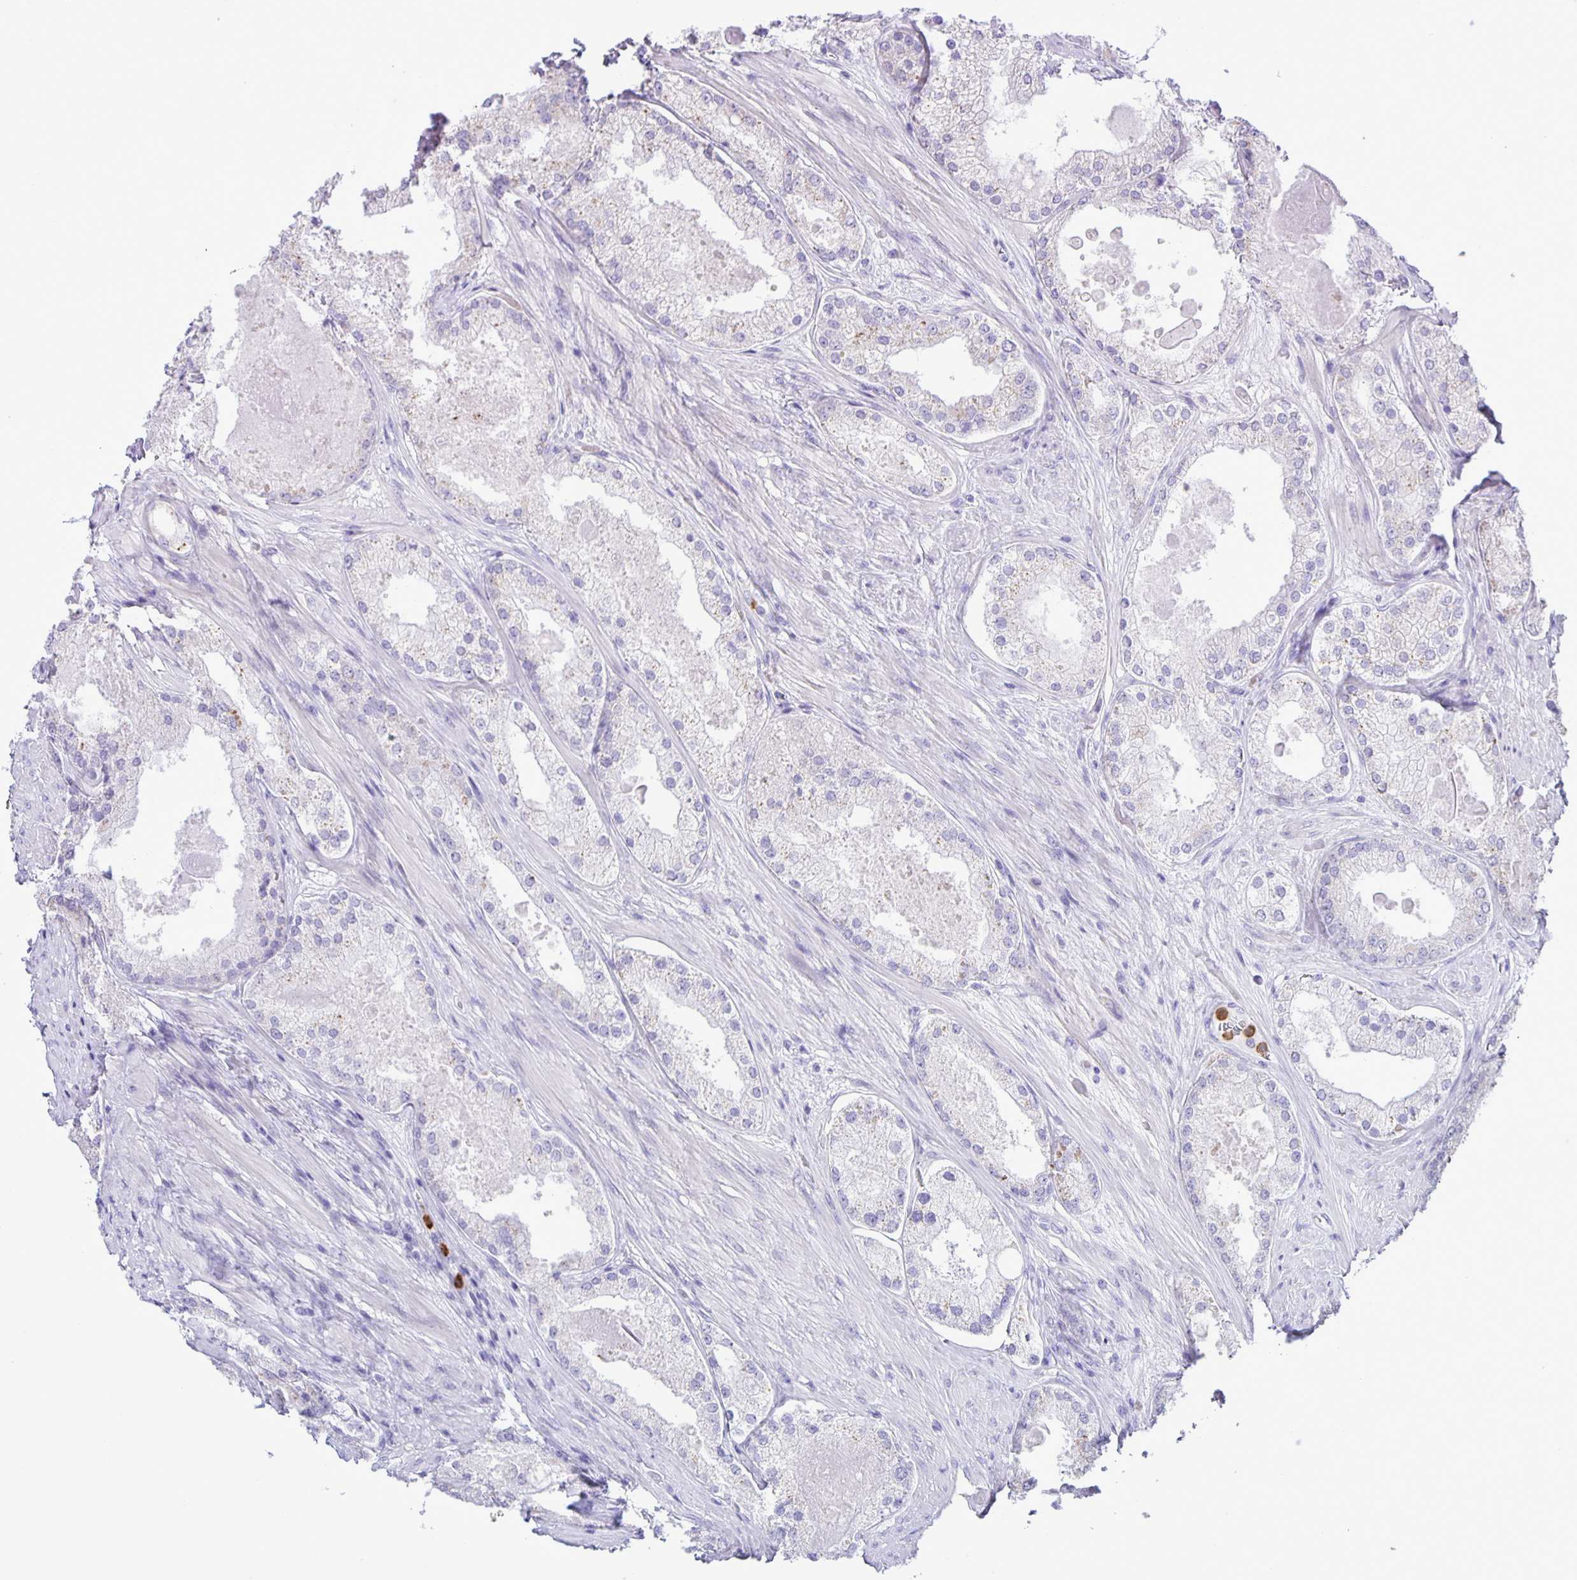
{"staining": {"intensity": "negative", "quantity": "none", "location": "none"}, "tissue": "prostate cancer", "cell_type": "Tumor cells", "image_type": "cancer", "snomed": [{"axis": "morphology", "description": "Adenocarcinoma, Low grade"}, {"axis": "topography", "description": "Prostate"}], "caption": "Tumor cells are negative for brown protein staining in low-grade adenocarcinoma (prostate). (Stains: DAB (3,3'-diaminobenzidine) IHC with hematoxylin counter stain, Microscopy: brightfield microscopy at high magnification).", "gene": "ADCK1", "patient": {"sex": "male", "age": 68}}